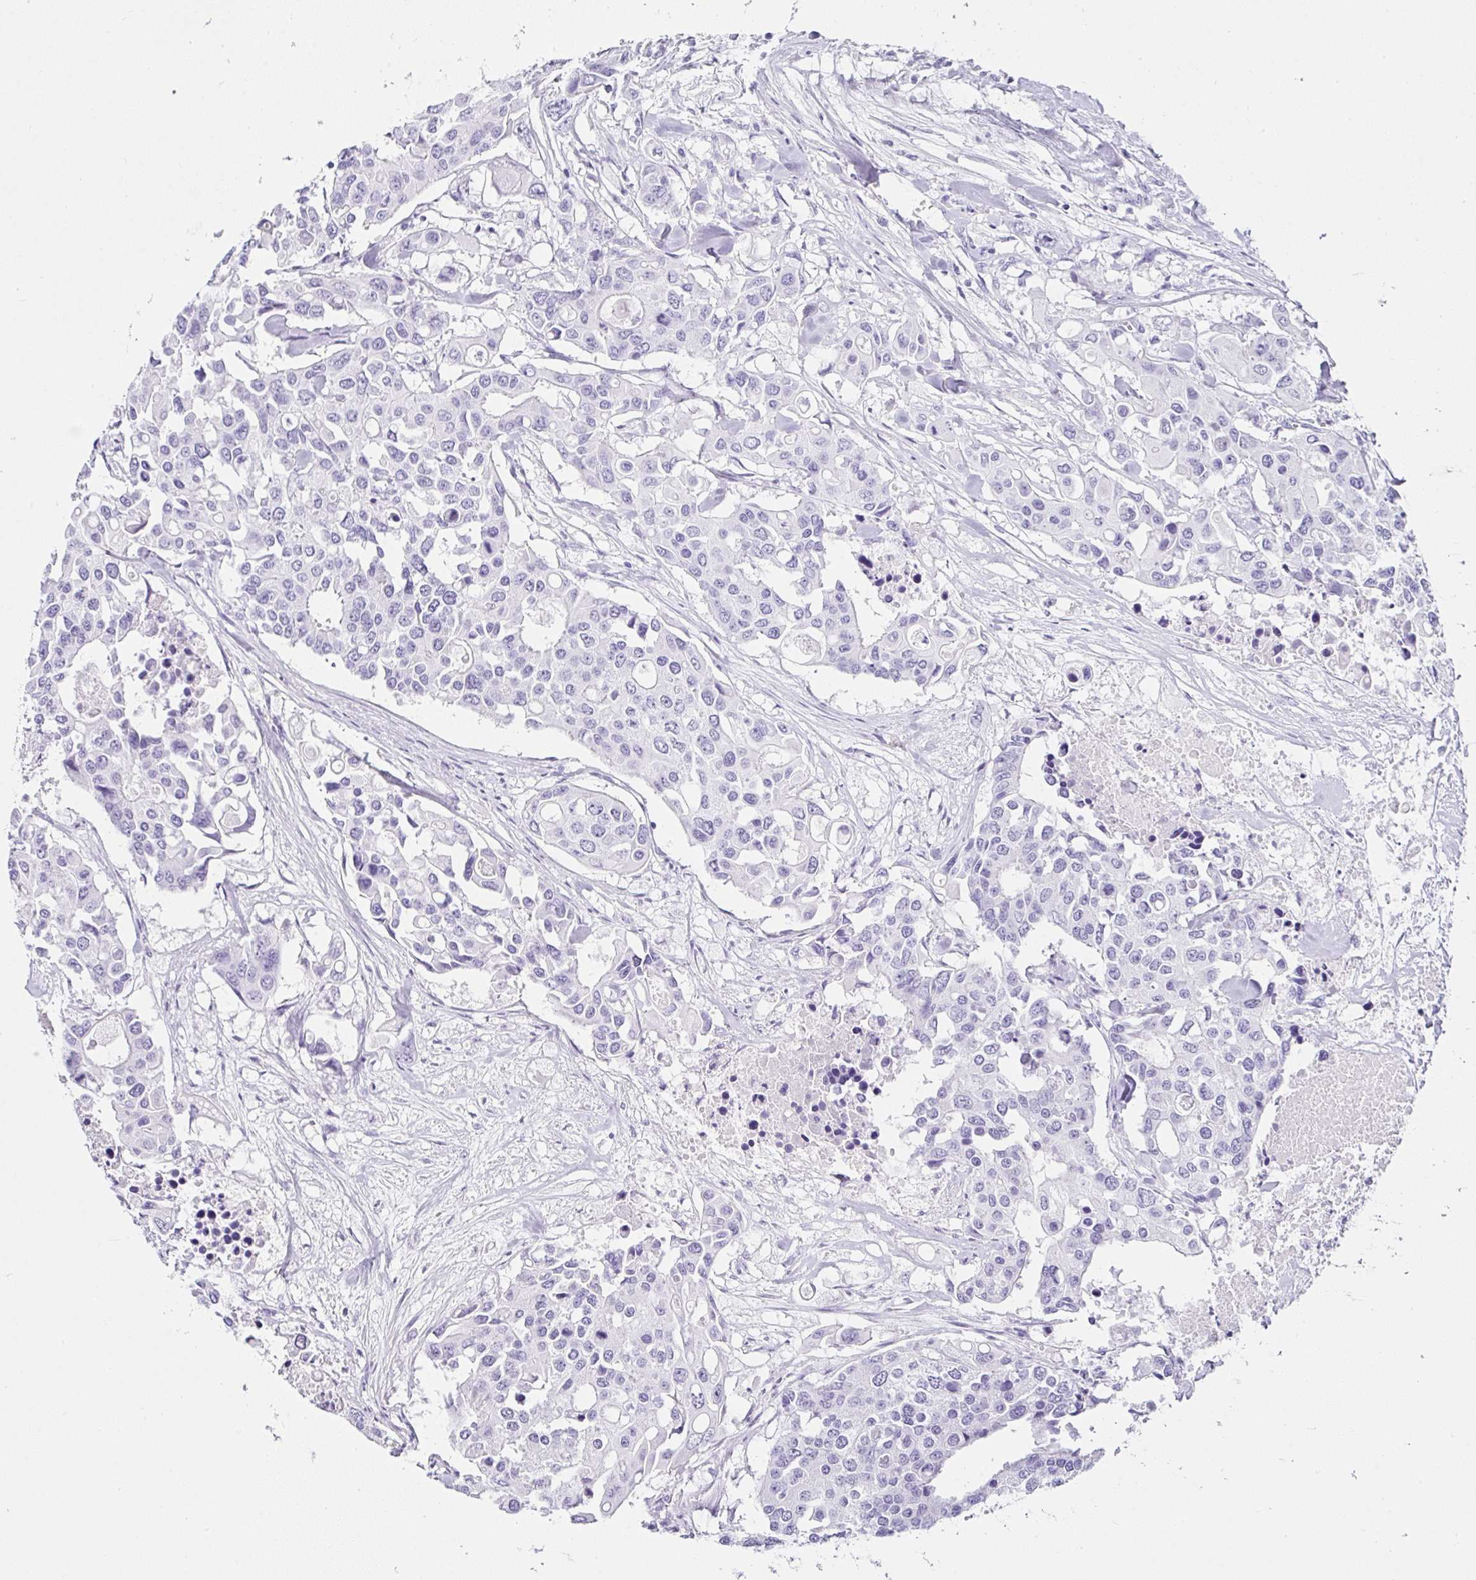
{"staining": {"intensity": "negative", "quantity": "none", "location": "none"}, "tissue": "colorectal cancer", "cell_type": "Tumor cells", "image_type": "cancer", "snomed": [{"axis": "morphology", "description": "Adenocarcinoma, NOS"}, {"axis": "topography", "description": "Colon"}], "caption": "The histopathology image exhibits no significant expression in tumor cells of adenocarcinoma (colorectal).", "gene": "SERPINB3", "patient": {"sex": "male", "age": 77}}